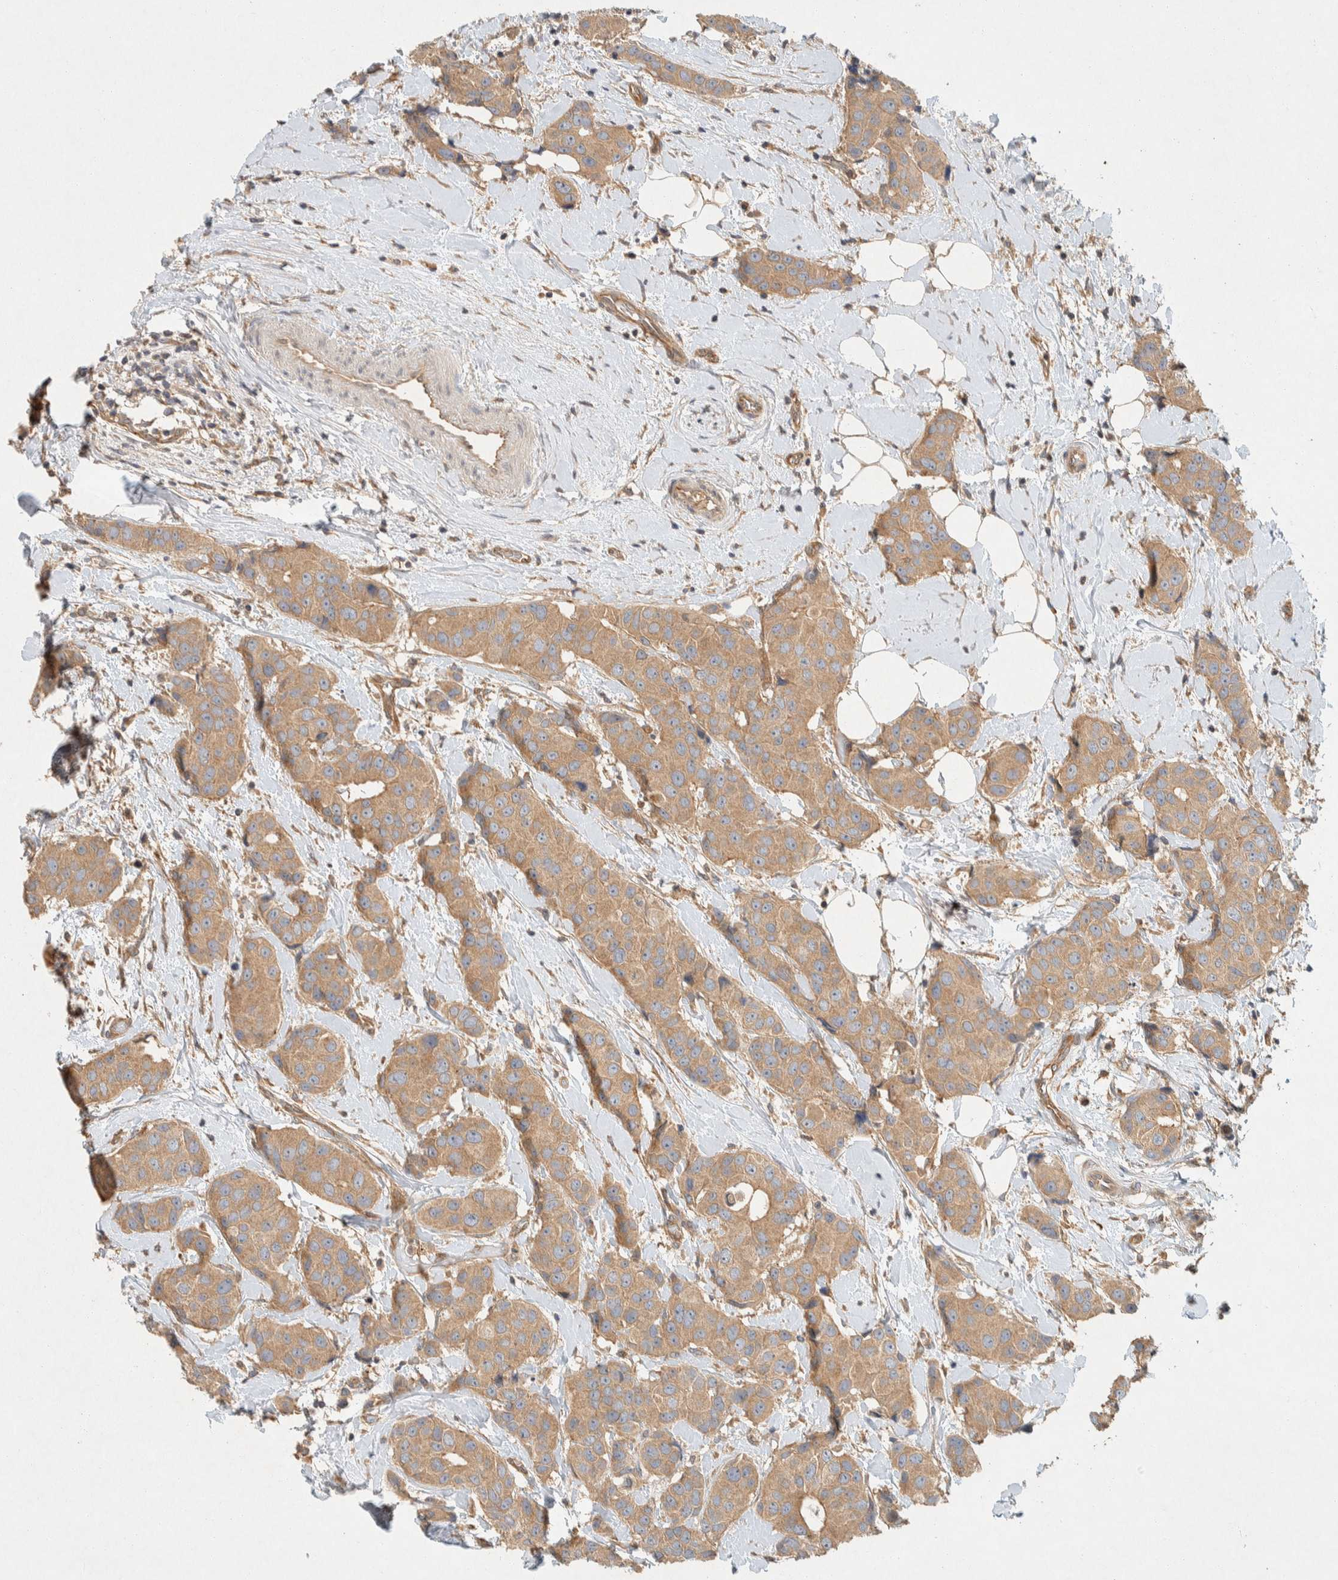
{"staining": {"intensity": "moderate", "quantity": ">75%", "location": "cytoplasmic/membranous"}, "tissue": "breast cancer", "cell_type": "Tumor cells", "image_type": "cancer", "snomed": [{"axis": "morphology", "description": "Normal tissue, NOS"}, {"axis": "morphology", "description": "Duct carcinoma"}, {"axis": "topography", "description": "Breast"}], "caption": "Immunohistochemistry of human breast cancer (infiltrating ductal carcinoma) shows medium levels of moderate cytoplasmic/membranous staining in approximately >75% of tumor cells. The protein of interest is shown in brown color, while the nuclei are stained blue.", "gene": "PXK", "patient": {"sex": "female", "age": 39}}